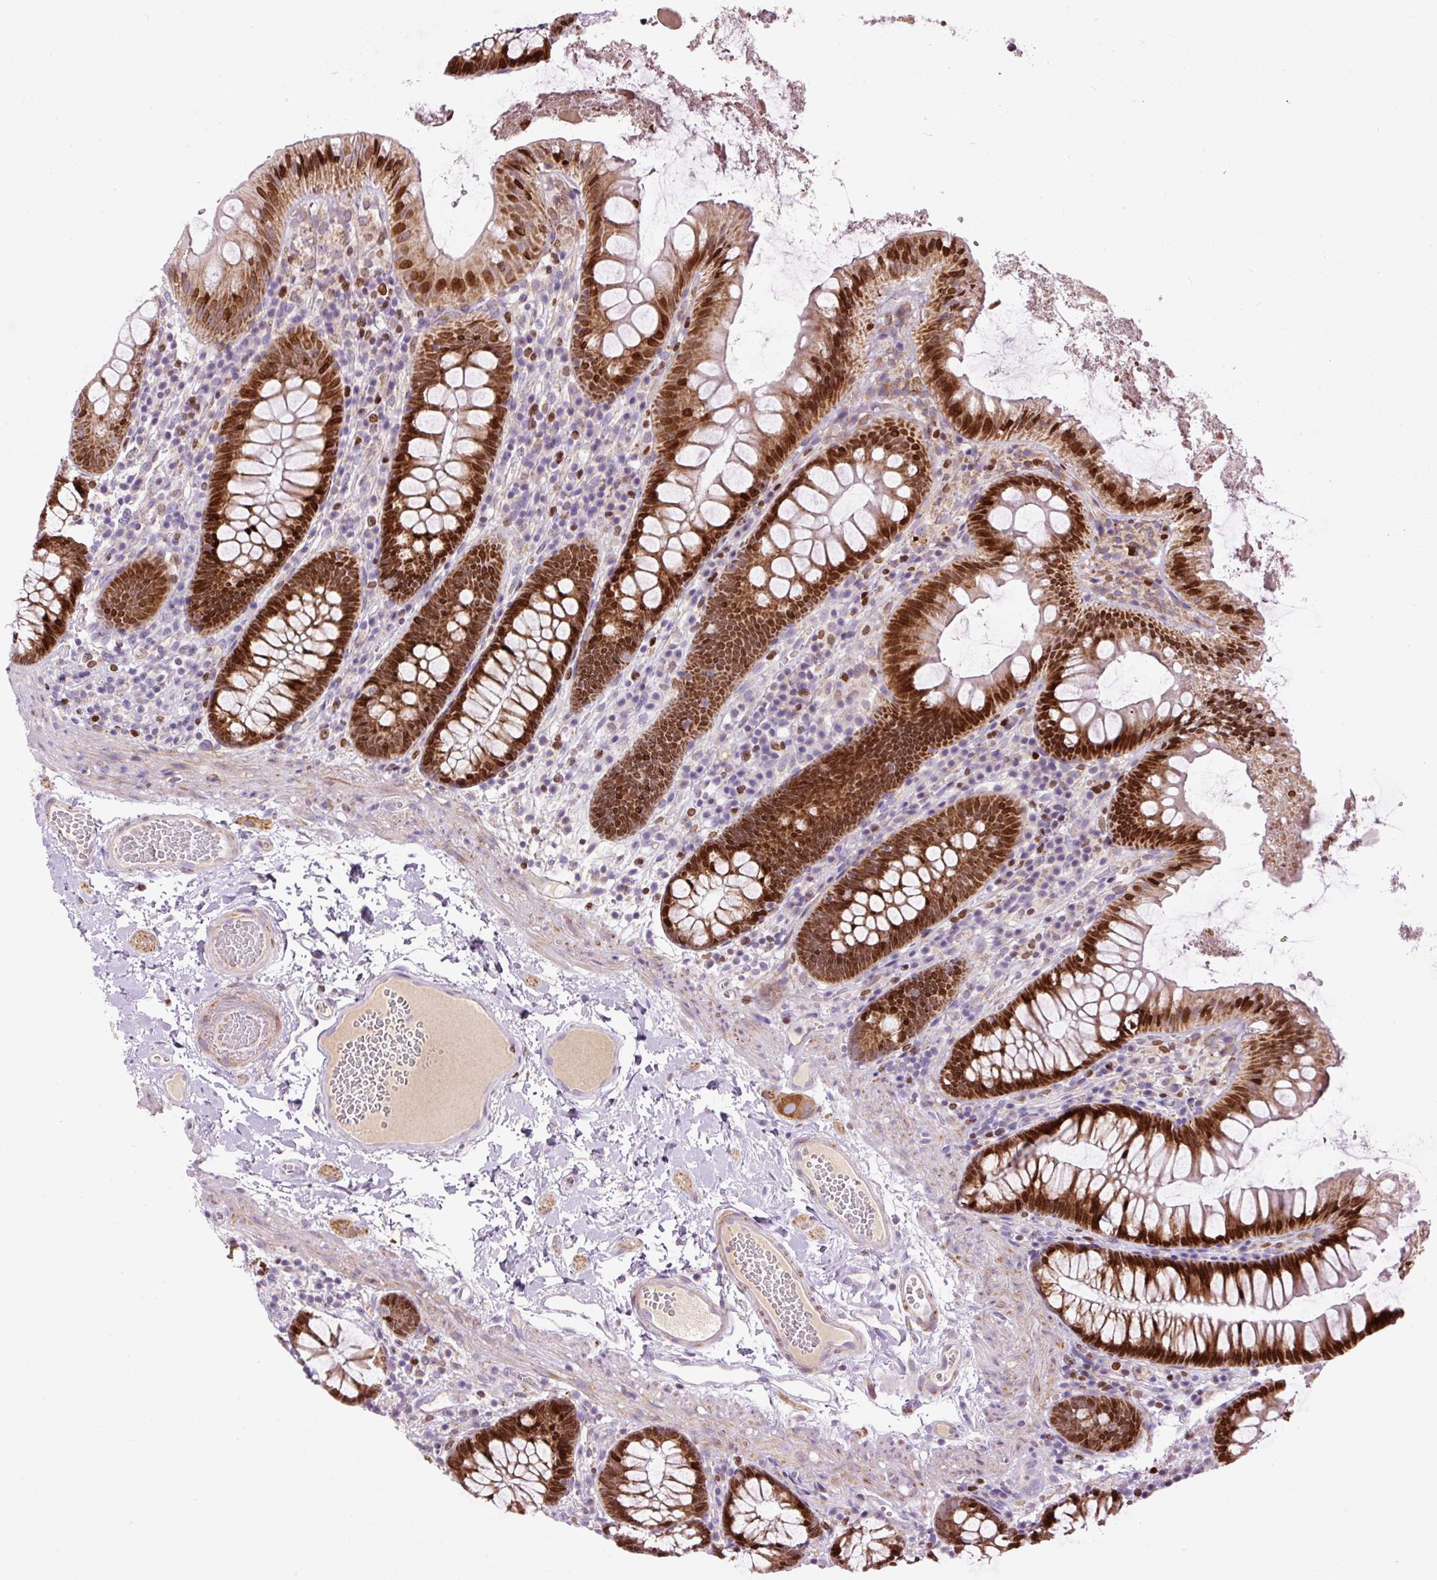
{"staining": {"intensity": "negative", "quantity": "none", "location": "none"}, "tissue": "colon", "cell_type": "Endothelial cells", "image_type": "normal", "snomed": [{"axis": "morphology", "description": "Normal tissue, NOS"}, {"axis": "topography", "description": "Colon"}], "caption": "Histopathology image shows no protein staining in endothelial cells of benign colon.", "gene": "TMEM8B", "patient": {"sex": "male", "age": 84}}